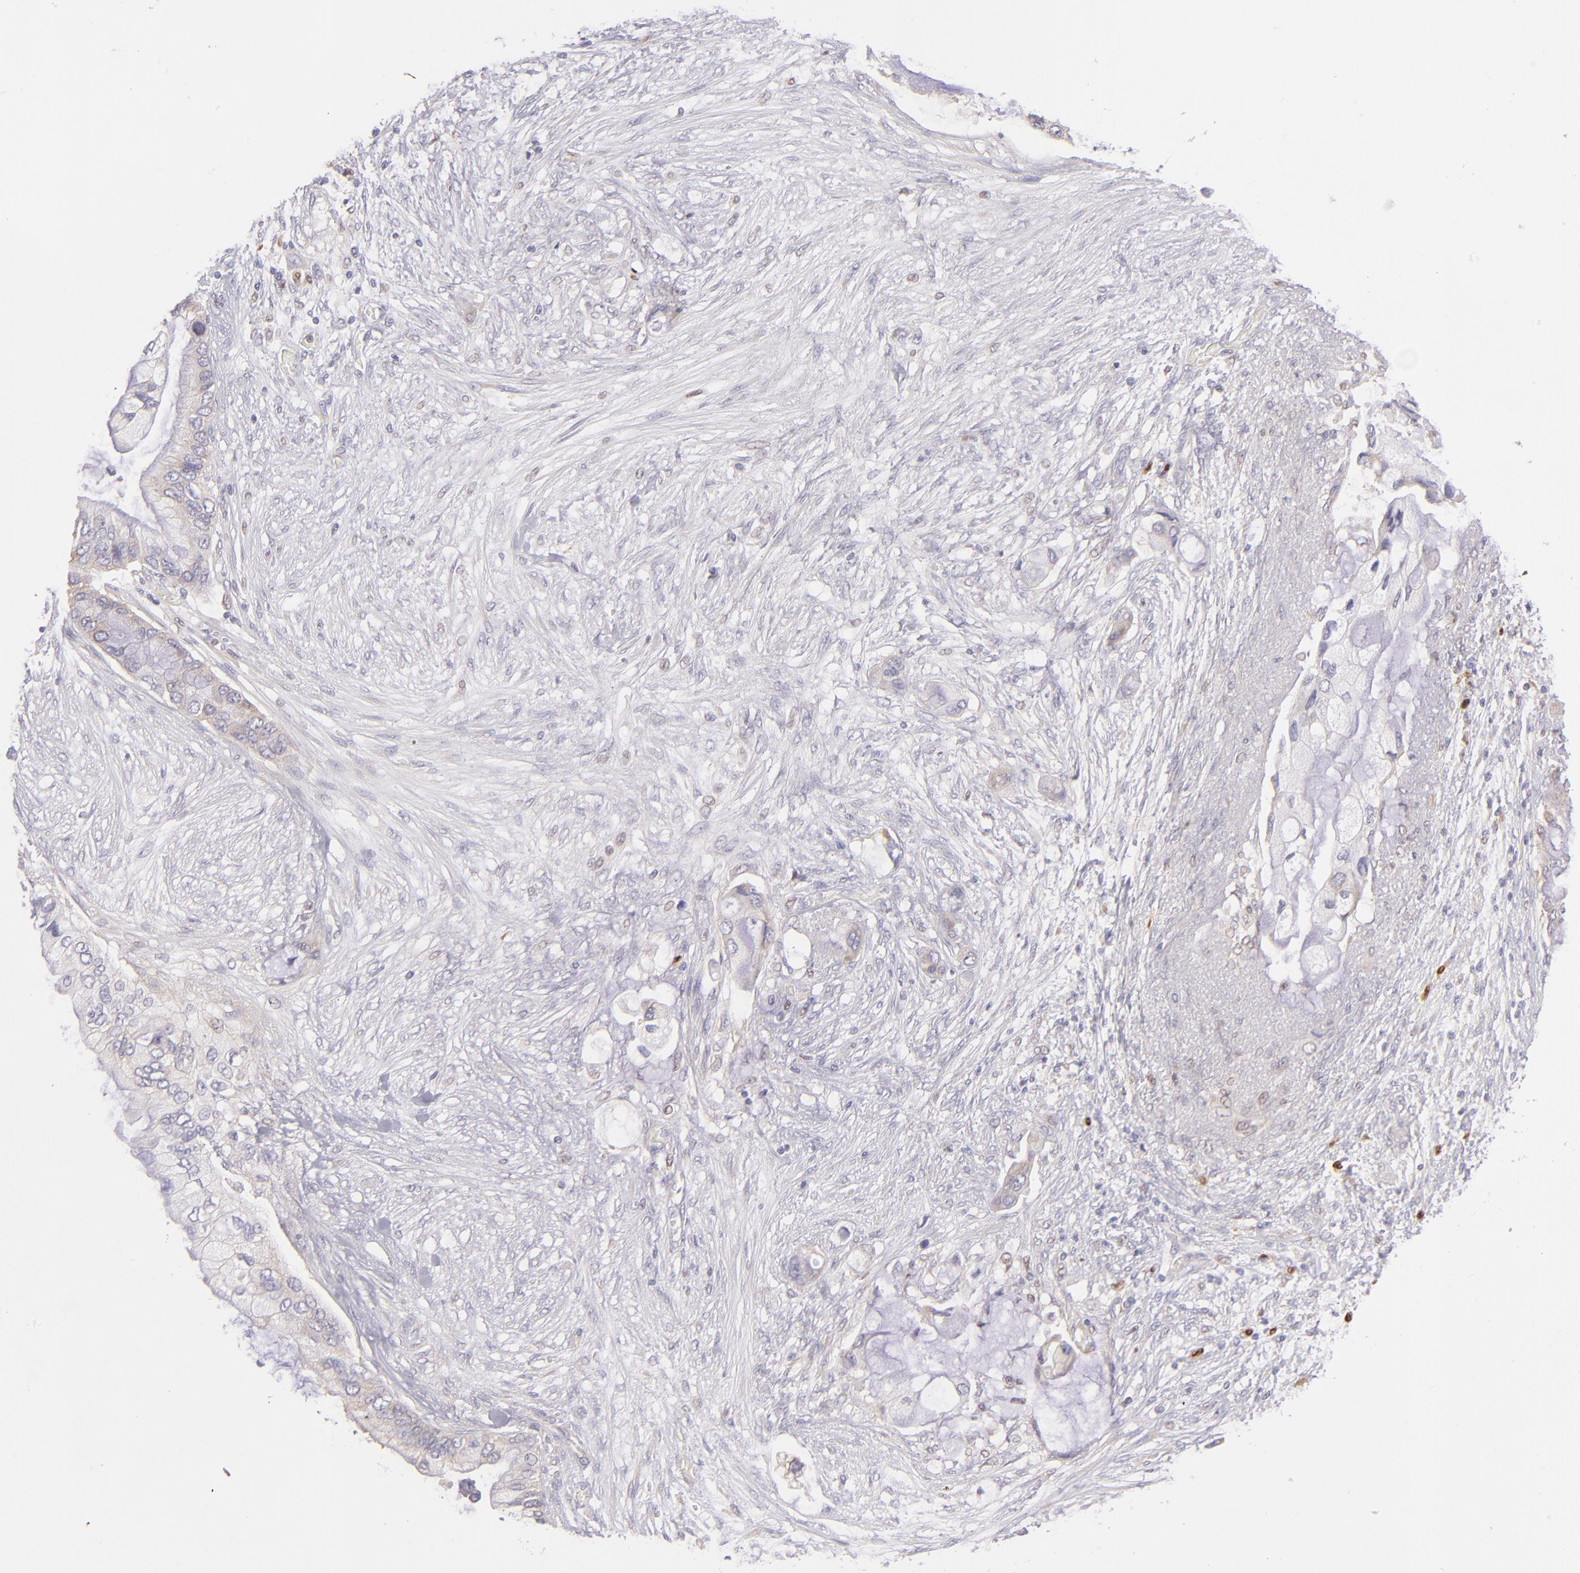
{"staining": {"intensity": "negative", "quantity": "none", "location": "none"}, "tissue": "pancreatic cancer", "cell_type": "Tumor cells", "image_type": "cancer", "snomed": [{"axis": "morphology", "description": "Adenocarcinoma, NOS"}, {"axis": "topography", "description": "Pancreas"}], "caption": "The IHC micrograph has no significant expression in tumor cells of pancreatic cancer tissue. (DAB (3,3'-diaminobenzidine) immunohistochemistry (IHC) with hematoxylin counter stain).", "gene": "IRF8", "patient": {"sex": "female", "age": 59}}